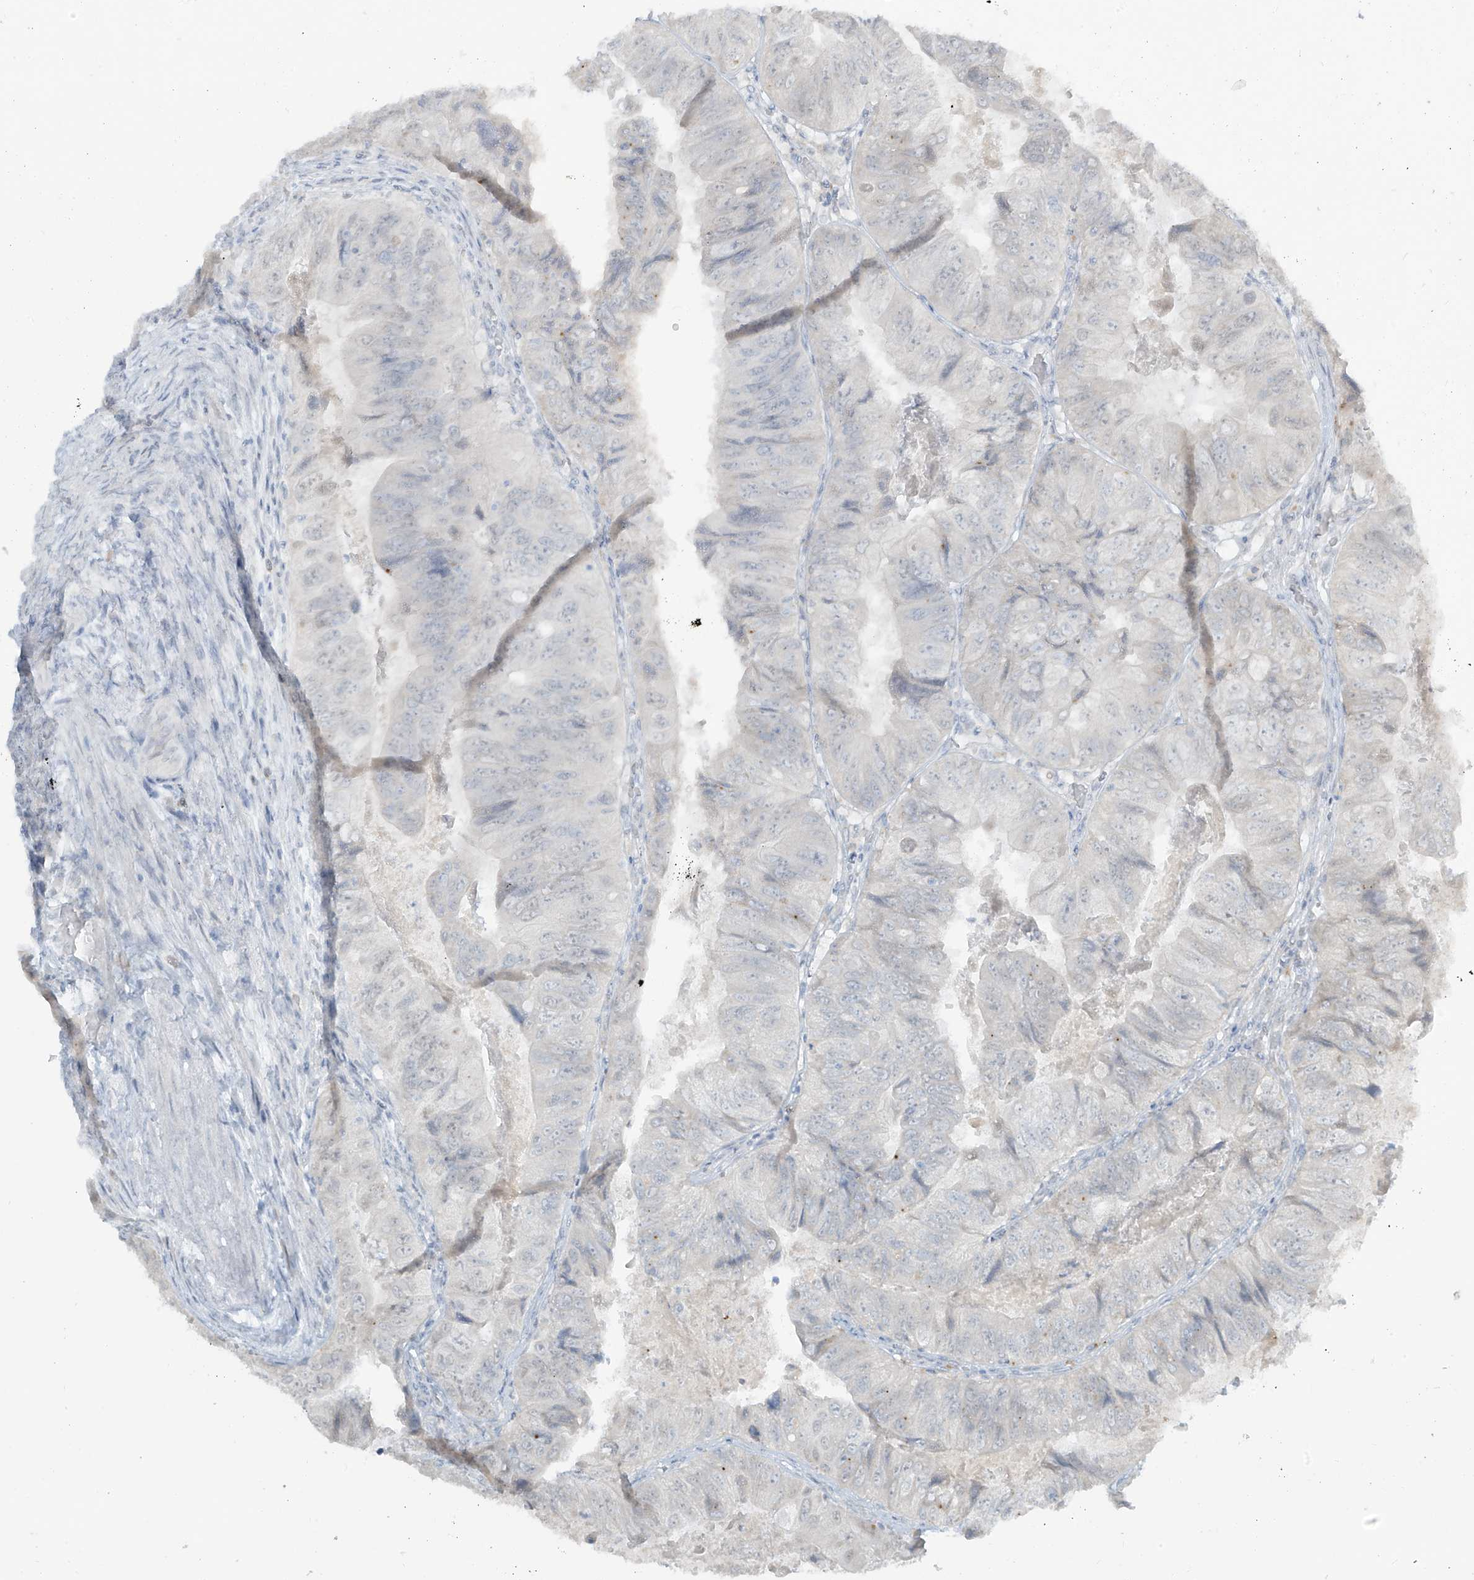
{"staining": {"intensity": "negative", "quantity": "none", "location": "none"}, "tissue": "colorectal cancer", "cell_type": "Tumor cells", "image_type": "cancer", "snomed": [{"axis": "morphology", "description": "Adenocarcinoma, NOS"}, {"axis": "topography", "description": "Rectum"}], "caption": "This is an IHC histopathology image of adenocarcinoma (colorectal). There is no staining in tumor cells.", "gene": "PRDM6", "patient": {"sex": "male", "age": 63}}